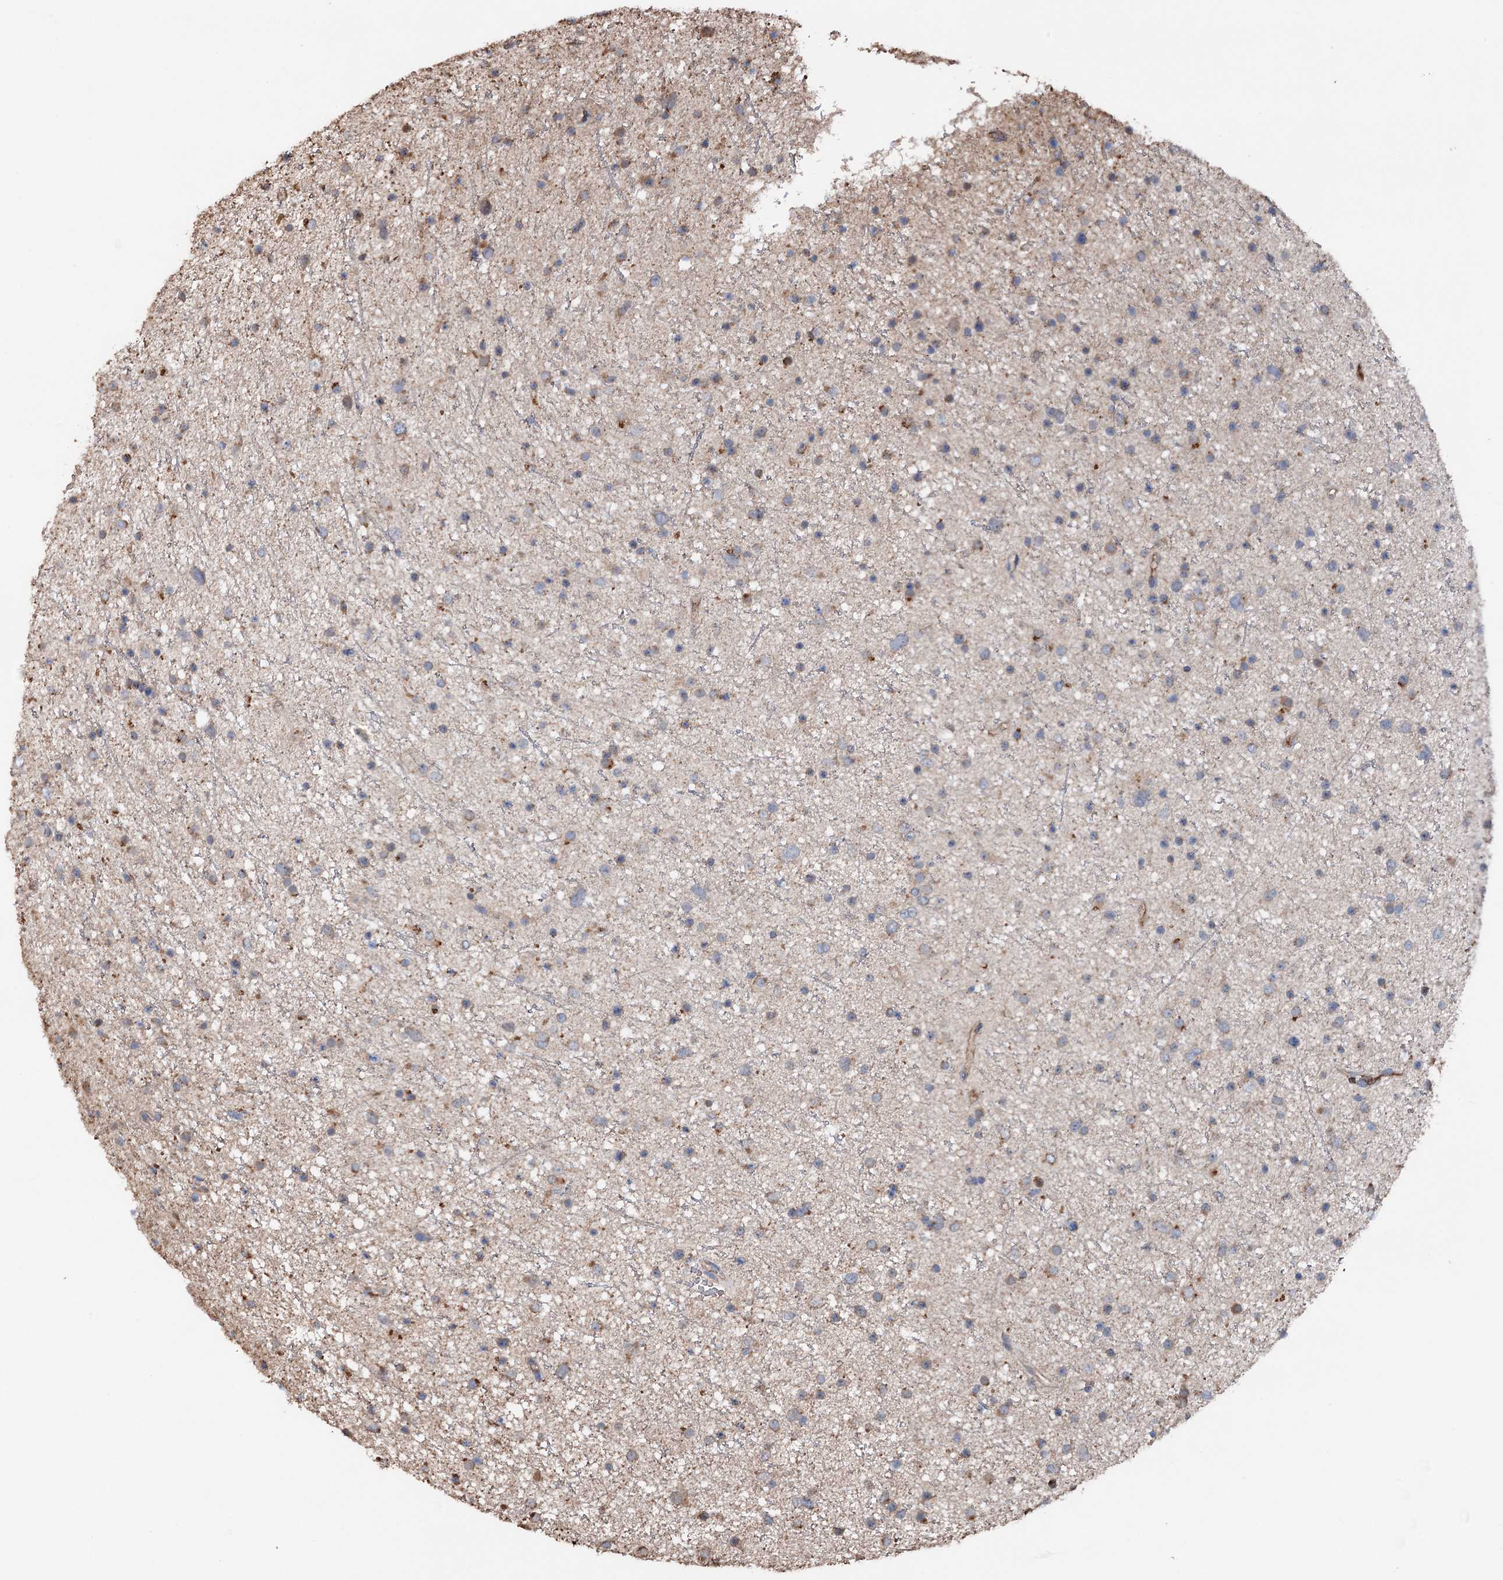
{"staining": {"intensity": "moderate", "quantity": "<25%", "location": "cytoplasmic/membranous"}, "tissue": "glioma", "cell_type": "Tumor cells", "image_type": "cancer", "snomed": [{"axis": "morphology", "description": "Glioma, malignant, Low grade"}, {"axis": "topography", "description": "Cerebral cortex"}], "caption": "Protein positivity by IHC reveals moderate cytoplasmic/membranous expression in approximately <25% of tumor cells in malignant low-grade glioma. (DAB (3,3'-diaminobenzidine) = brown stain, brightfield microscopy at high magnification).", "gene": "ARL13A", "patient": {"sex": "female", "age": 39}}